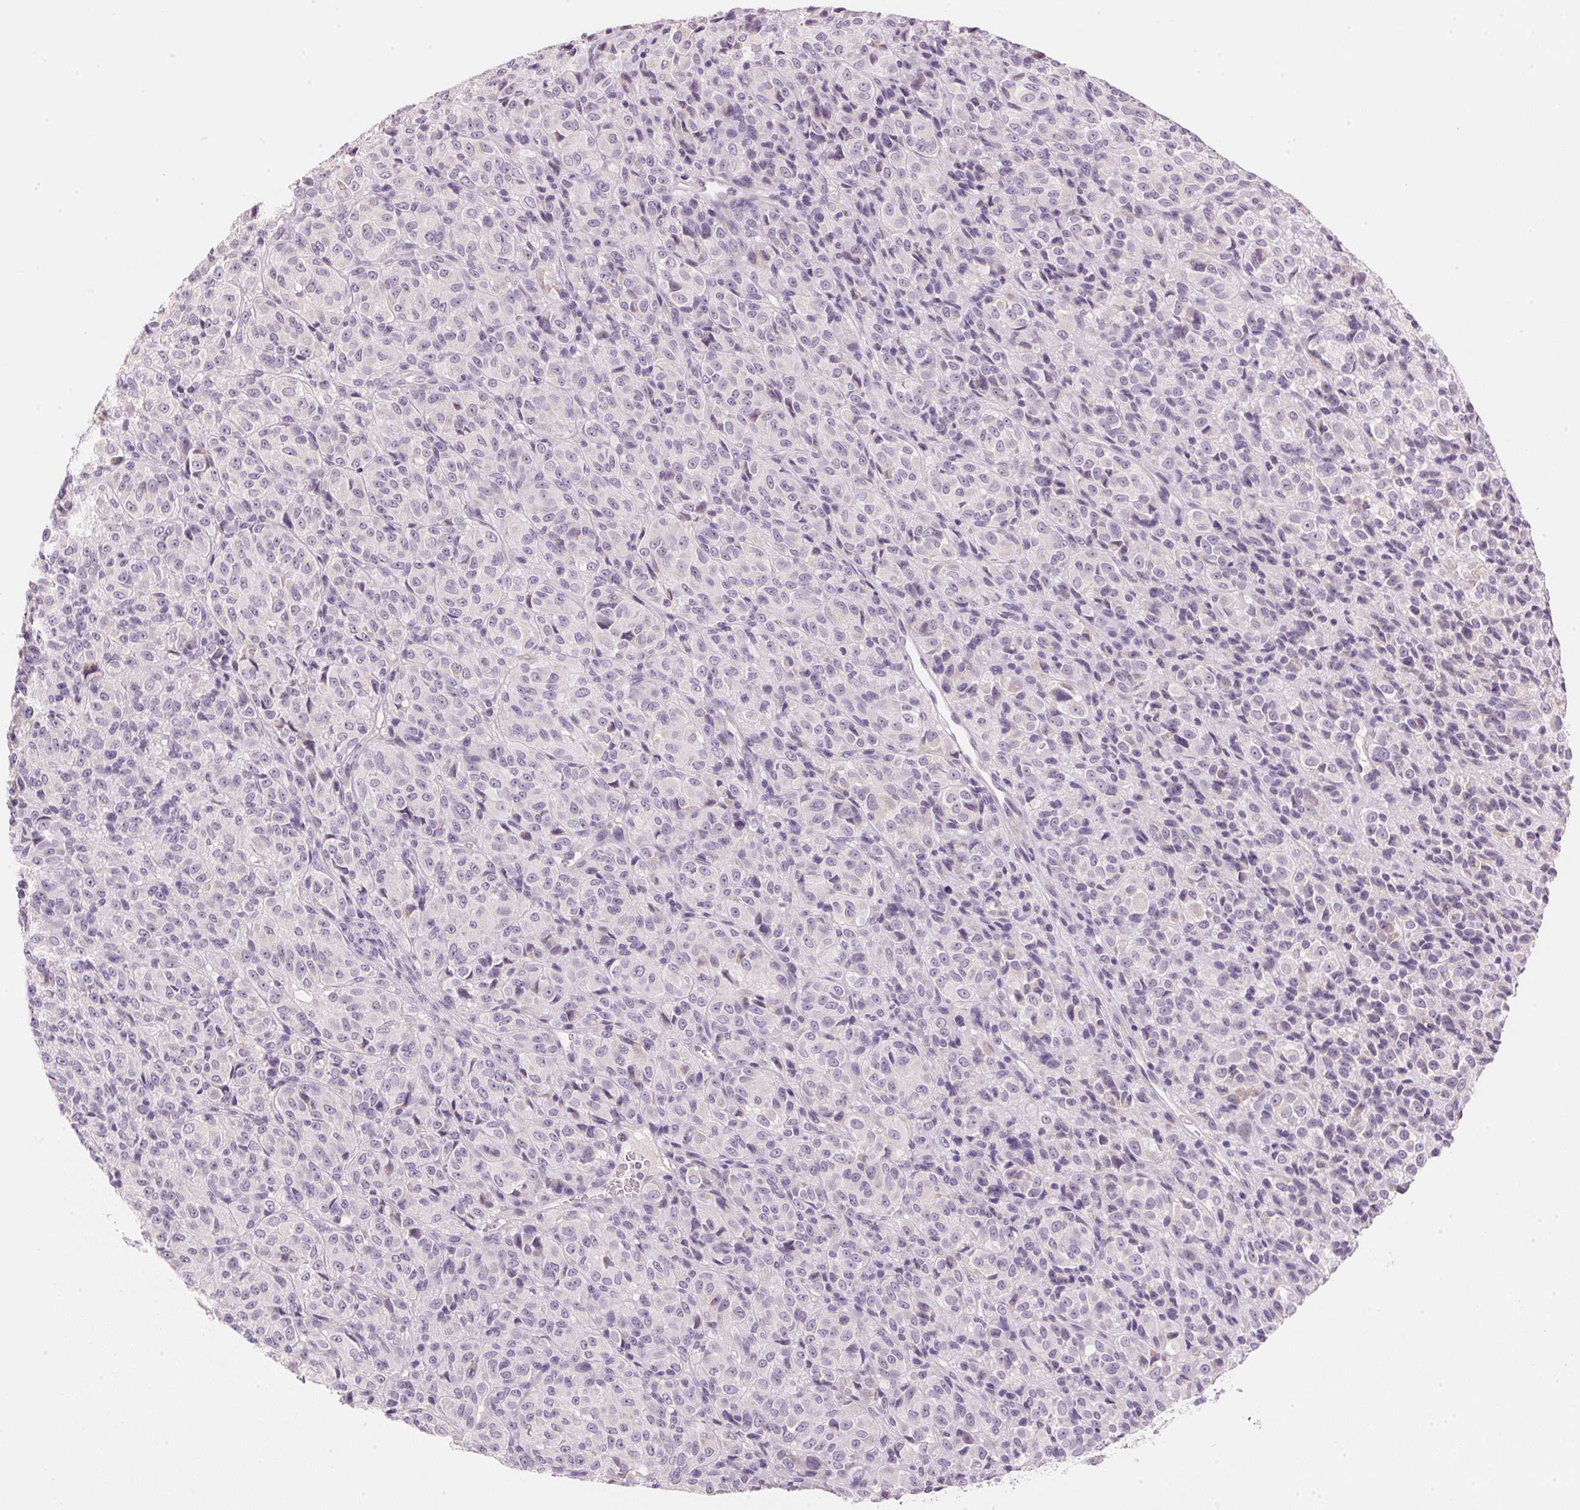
{"staining": {"intensity": "negative", "quantity": "none", "location": "none"}, "tissue": "melanoma", "cell_type": "Tumor cells", "image_type": "cancer", "snomed": [{"axis": "morphology", "description": "Malignant melanoma, Metastatic site"}, {"axis": "topography", "description": "Brain"}], "caption": "Protein analysis of malignant melanoma (metastatic site) displays no significant expression in tumor cells.", "gene": "CYP11B1", "patient": {"sex": "female", "age": 56}}